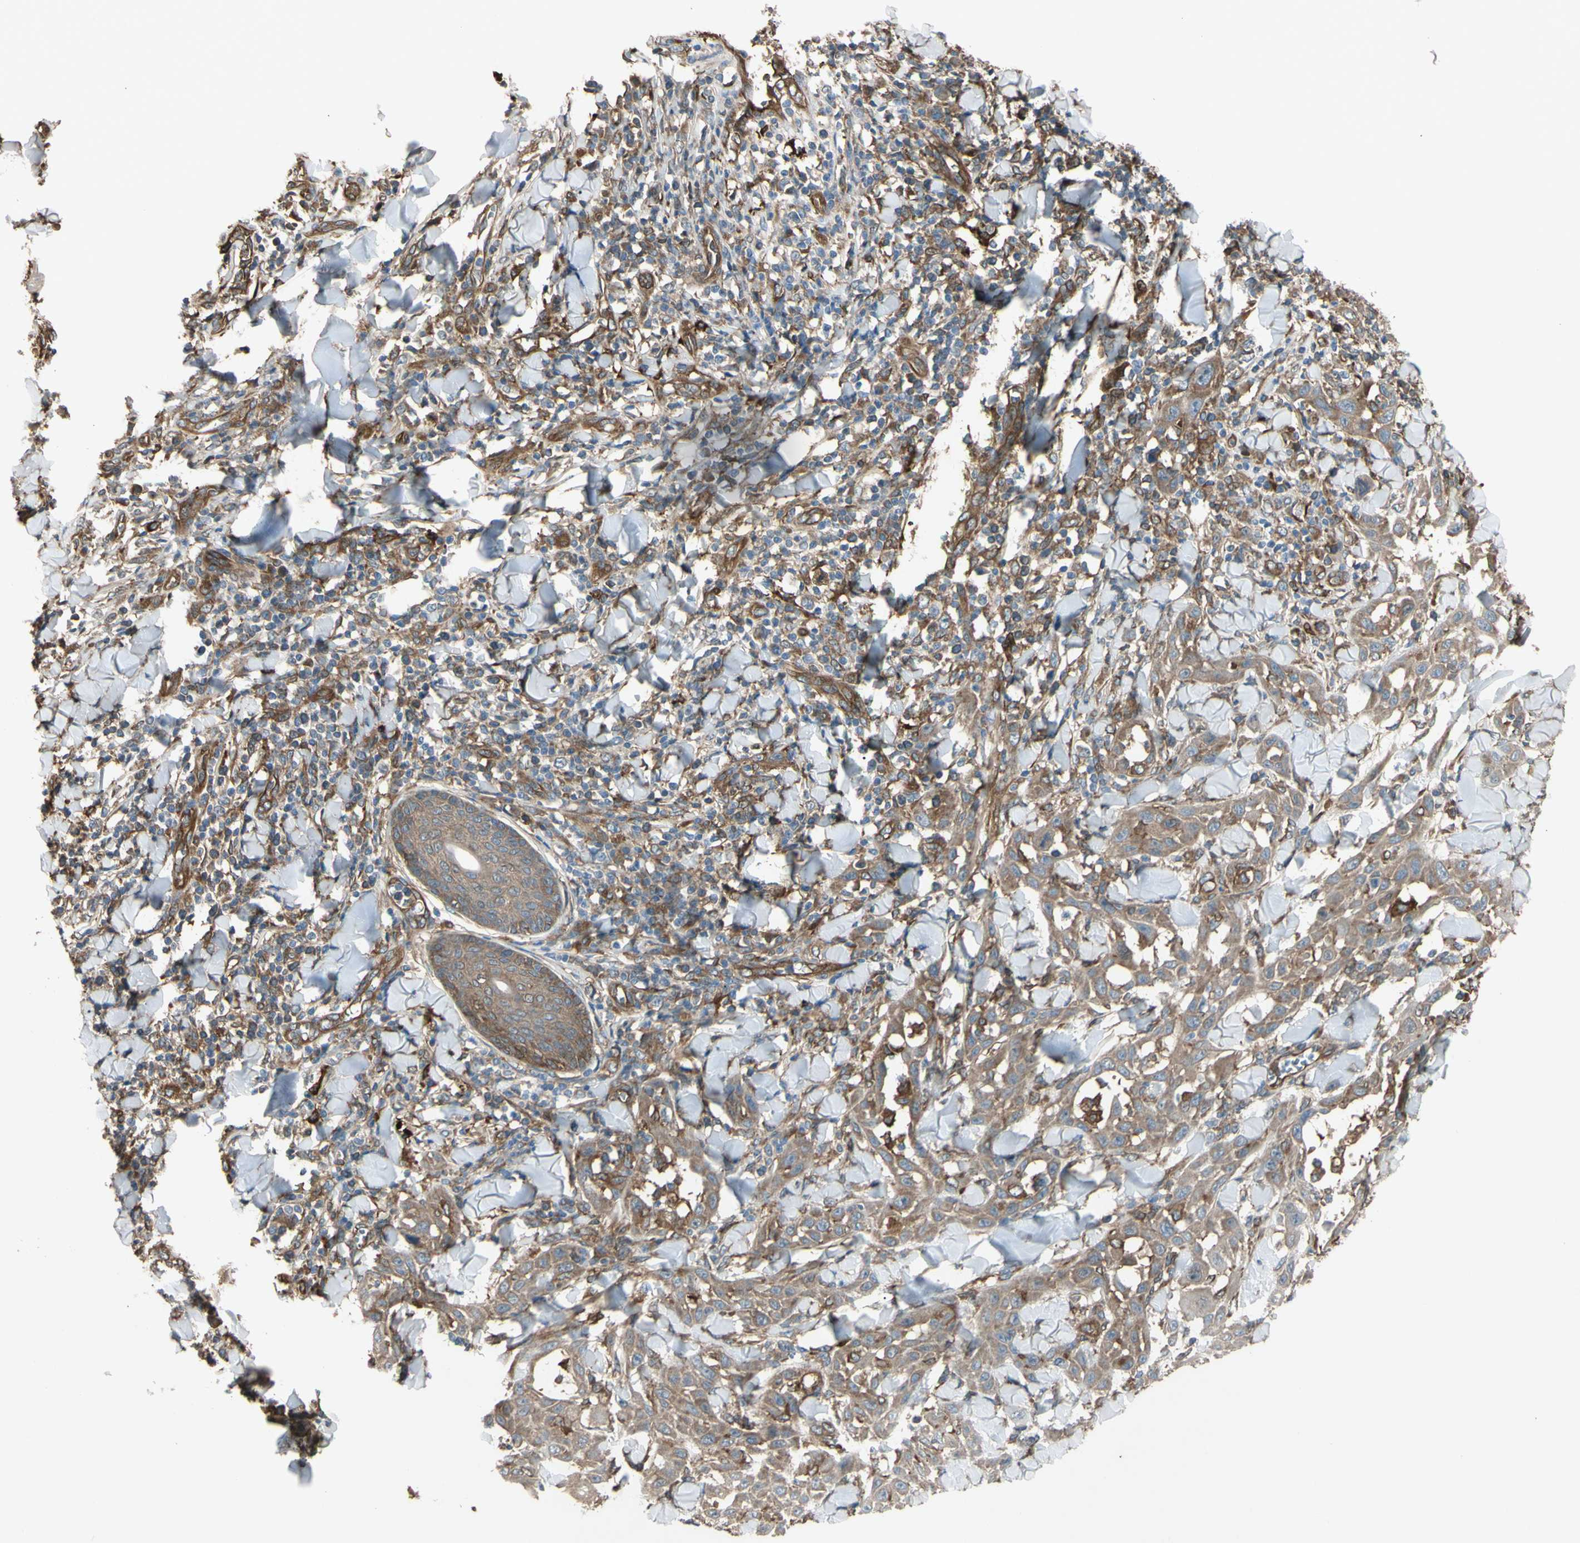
{"staining": {"intensity": "moderate", "quantity": ">75%", "location": "cytoplasmic/membranous"}, "tissue": "skin cancer", "cell_type": "Tumor cells", "image_type": "cancer", "snomed": [{"axis": "morphology", "description": "Squamous cell carcinoma, NOS"}, {"axis": "topography", "description": "Skin"}], "caption": "IHC (DAB (3,3'-diaminobenzidine)) staining of human skin cancer shows moderate cytoplasmic/membranous protein staining in approximately >75% of tumor cells.", "gene": "PTPN12", "patient": {"sex": "male", "age": 24}}